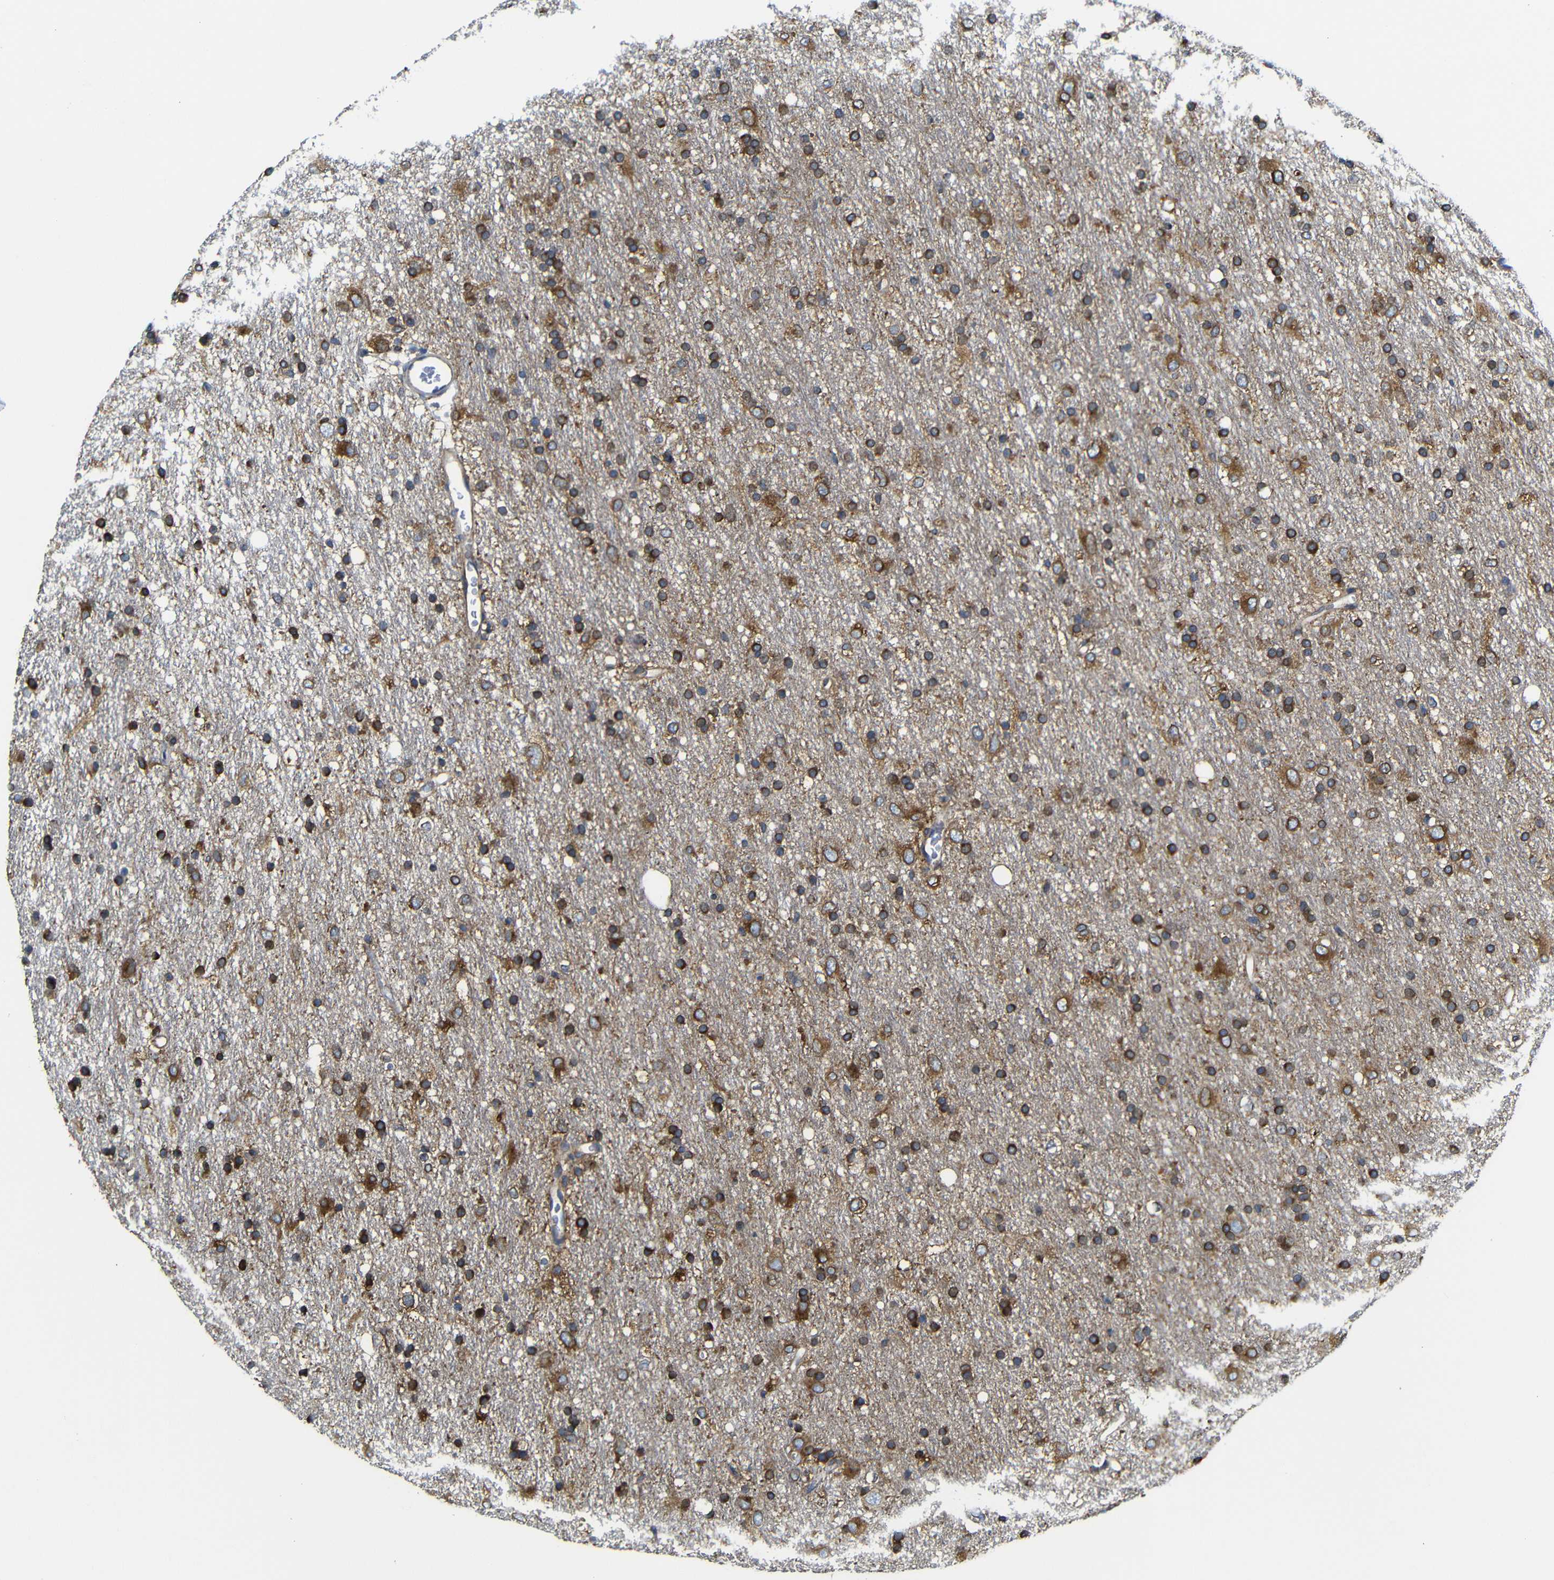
{"staining": {"intensity": "moderate", "quantity": ">75%", "location": "cytoplasmic/membranous"}, "tissue": "glioma", "cell_type": "Tumor cells", "image_type": "cancer", "snomed": [{"axis": "morphology", "description": "Glioma, malignant, Low grade"}, {"axis": "topography", "description": "Brain"}], "caption": "Approximately >75% of tumor cells in human malignant glioma (low-grade) exhibit moderate cytoplasmic/membranous protein expression as visualized by brown immunohistochemical staining.", "gene": "CLCC1", "patient": {"sex": "male", "age": 77}}